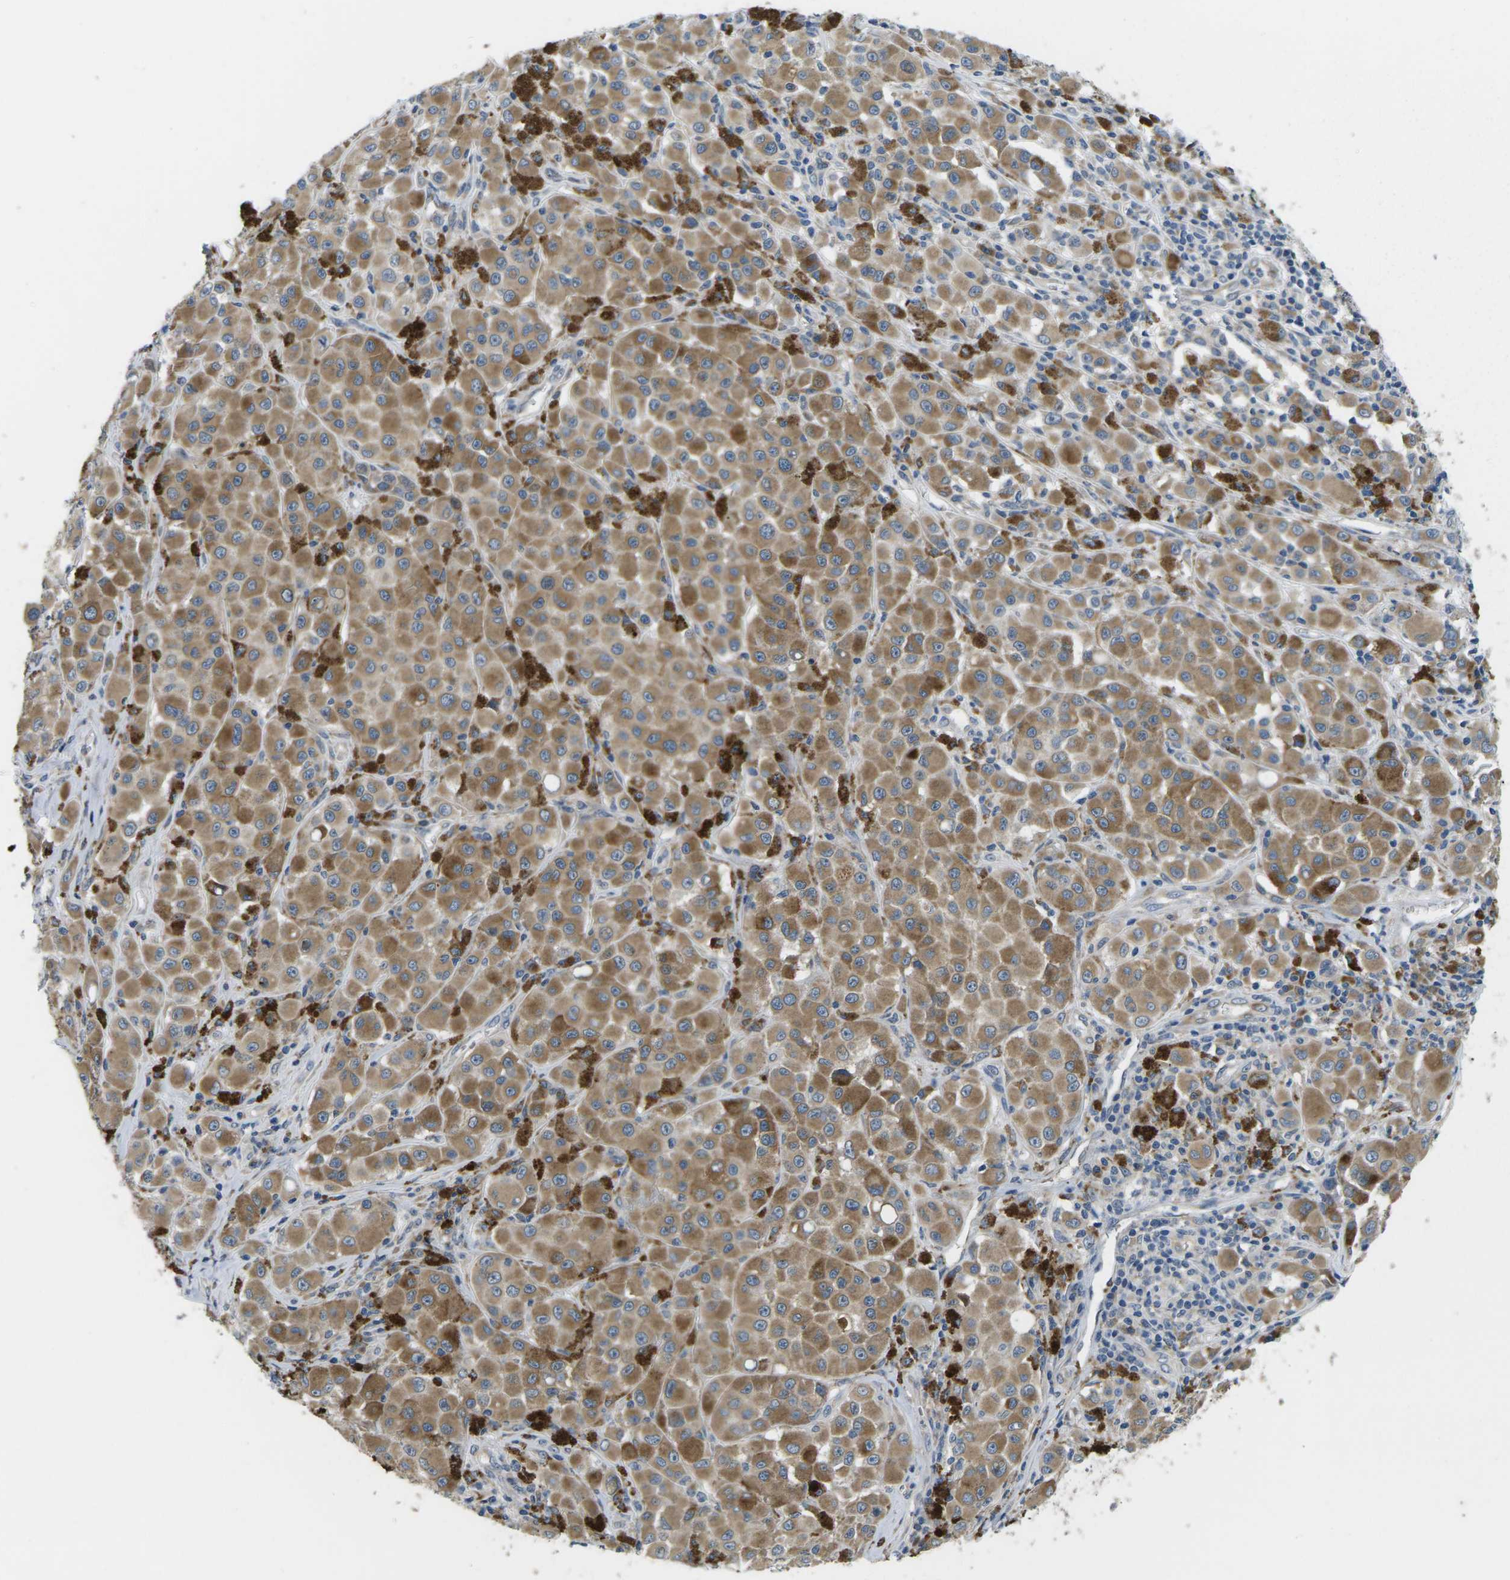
{"staining": {"intensity": "moderate", "quantity": ">75%", "location": "cytoplasmic/membranous"}, "tissue": "melanoma", "cell_type": "Tumor cells", "image_type": "cancer", "snomed": [{"axis": "morphology", "description": "Malignant melanoma, NOS"}, {"axis": "topography", "description": "Skin"}], "caption": "The micrograph reveals immunohistochemical staining of melanoma. There is moderate cytoplasmic/membranous staining is present in approximately >75% of tumor cells.", "gene": "ERGIC3", "patient": {"sex": "male", "age": 84}}